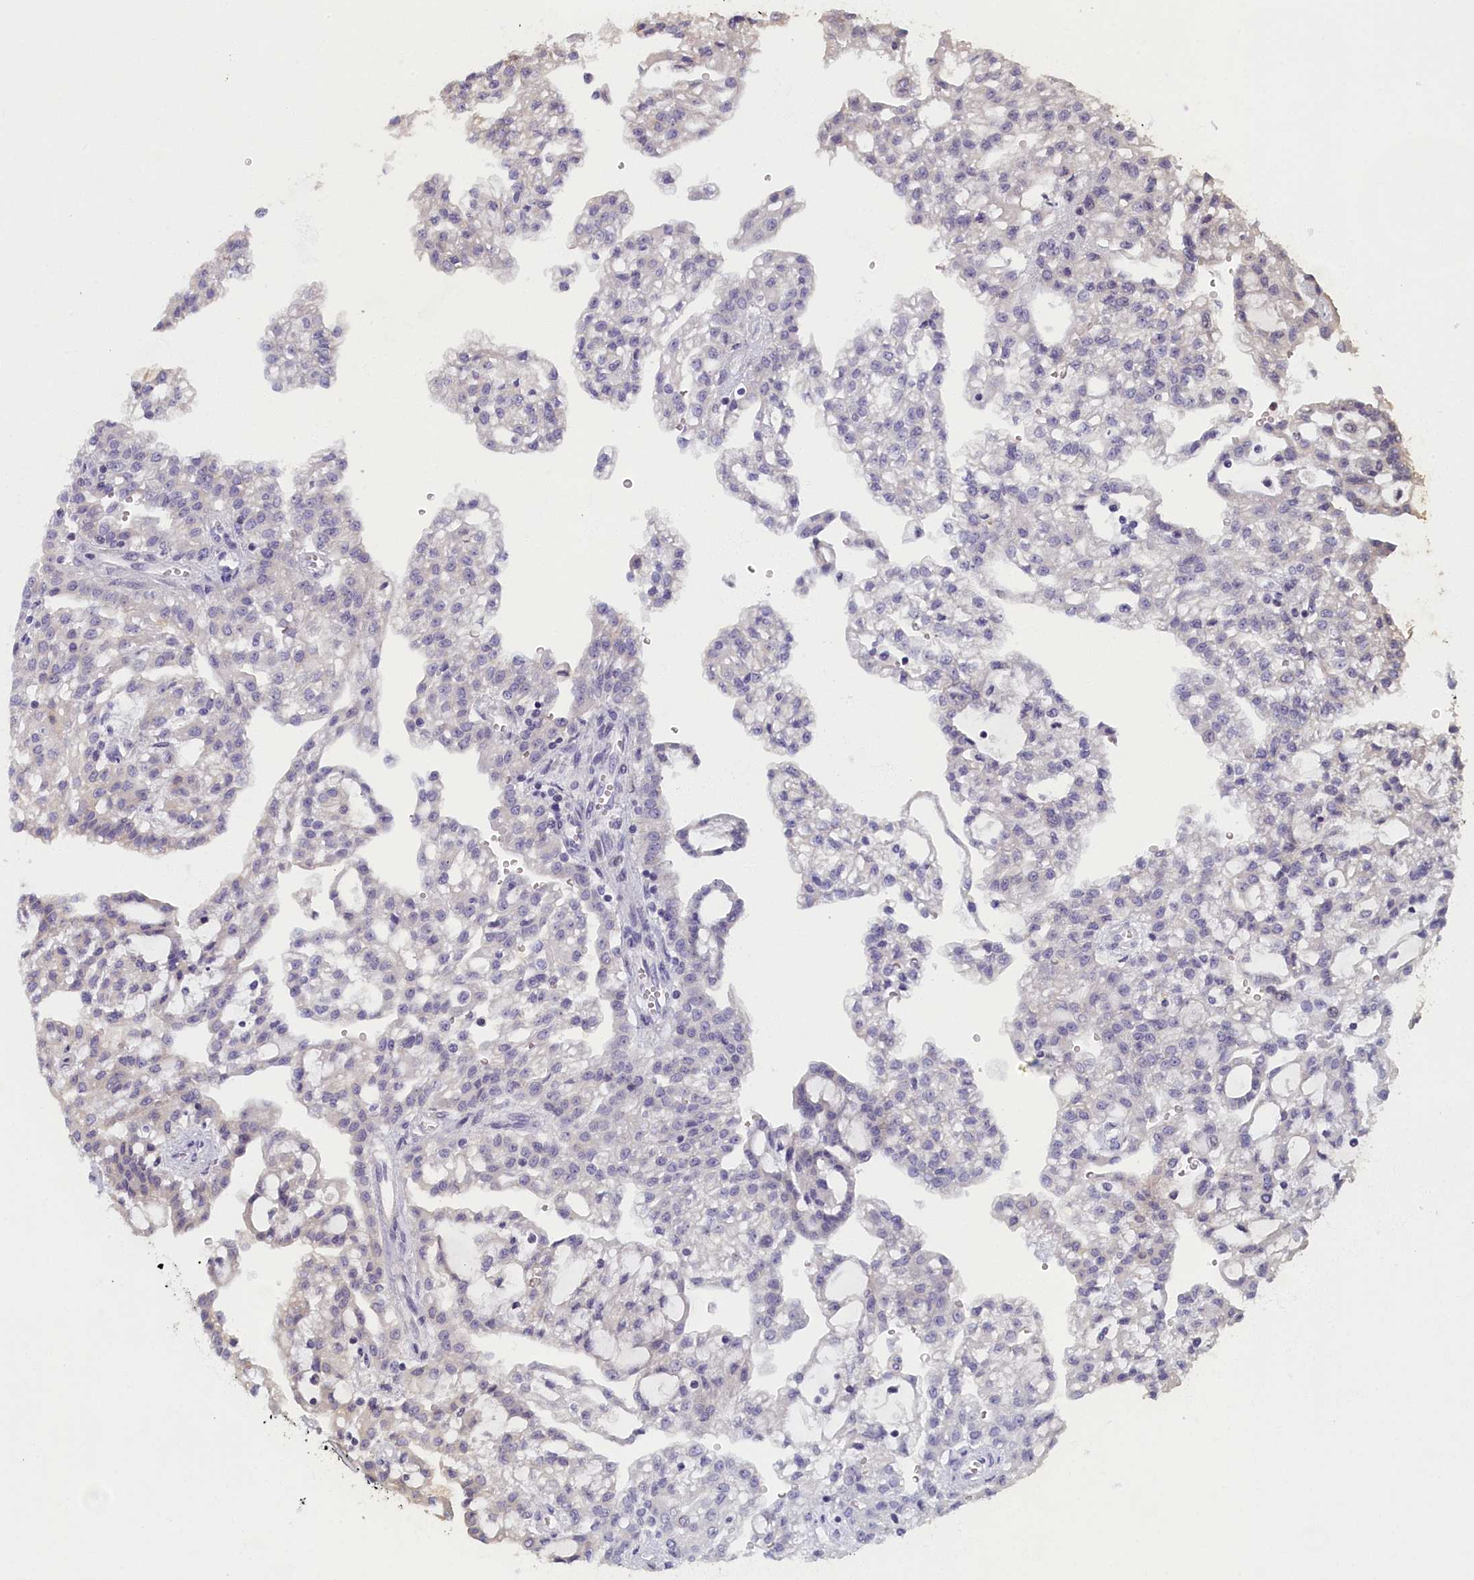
{"staining": {"intensity": "negative", "quantity": "none", "location": "none"}, "tissue": "renal cancer", "cell_type": "Tumor cells", "image_type": "cancer", "snomed": [{"axis": "morphology", "description": "Adenocarcinoma, NOS"}, {"axis": "topography", "description": "Kidney"}], "caption": "An immunohistochemistry (IHC) photomicrograph of adenocarcinoma (renal) is shown. There is no staining in tumor cells of adenocarcinoma (renal). The staining was performed using DAB to visualize the protein expression in brown, while the nuclei were stained in blue with hematoxylin (Magnification: 20x).", "gene": "NOL10", "patient": {"sex": "male", "age": 63}}